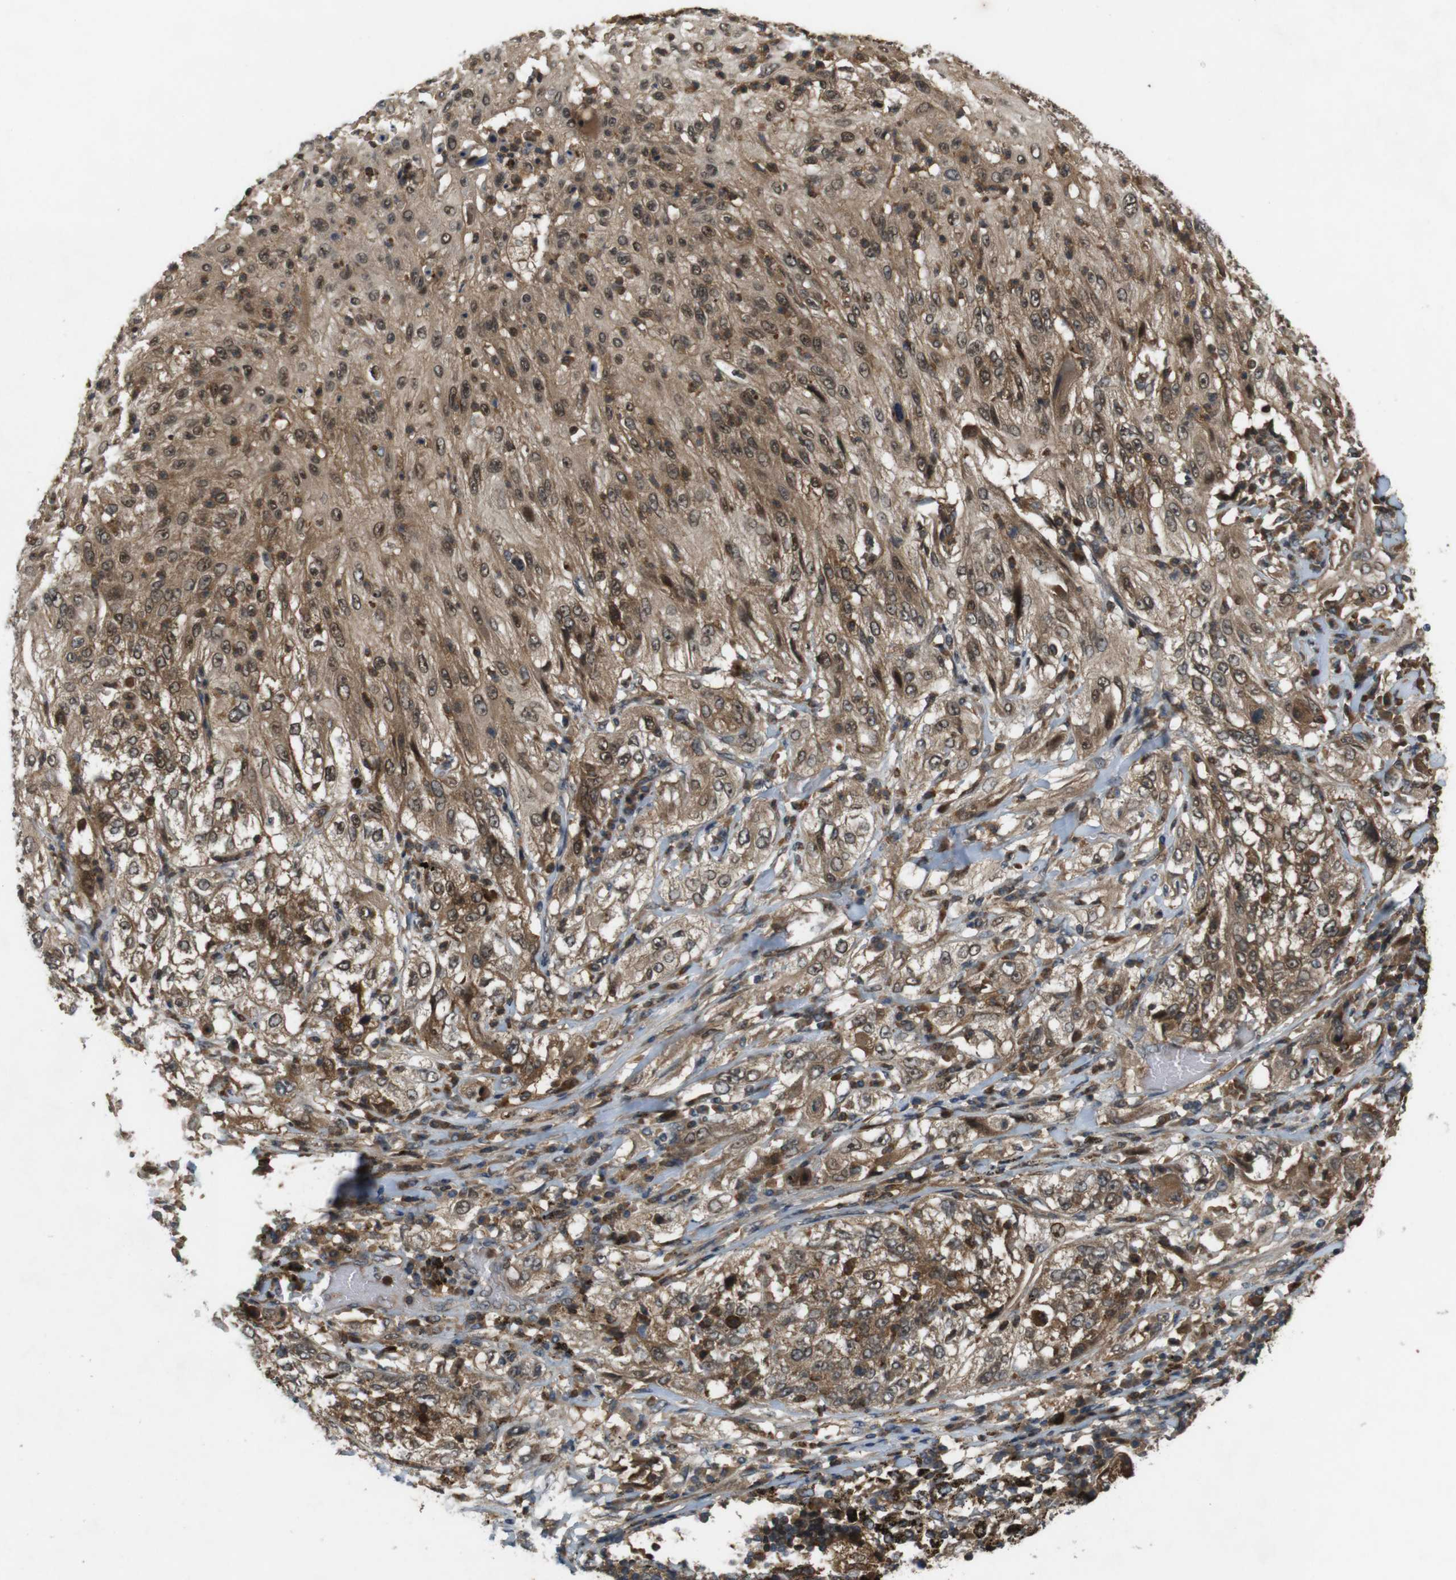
{"staining": {"intensity": "moderate", "quantity": ">75%", "location": "cytoplasmic/membranous,nuclear"}, "tissue": "lung cancer", "cell_type": "Tumor cells", "image_type": "cancer", "snomed": [{"axis": "morphology", "description": "Inflammation, NOS"}, {"axis": "morphology", "description": "Squamous cell carcinoma, NOS"}, {"axis": "topography", "description": "Lymph node"}, {"axis": "topography", "description": "Soft tissue"}, {"axis": "topography", "description": "Lung"}], "caption": "The immunohistochemical stain labels moderate cytoplasmic/membranous and nuclear positivity in tumor cells of squamous cell carcinoma (lung) tissue. (Stains: DAB (3,3'-diaminobenzidine) in brown, nuclei in blue, Microscopy: brightfield microscopy at high magnification).", "gene": "NFKBIE", "patient": {"sex": "male", "age": 66}}